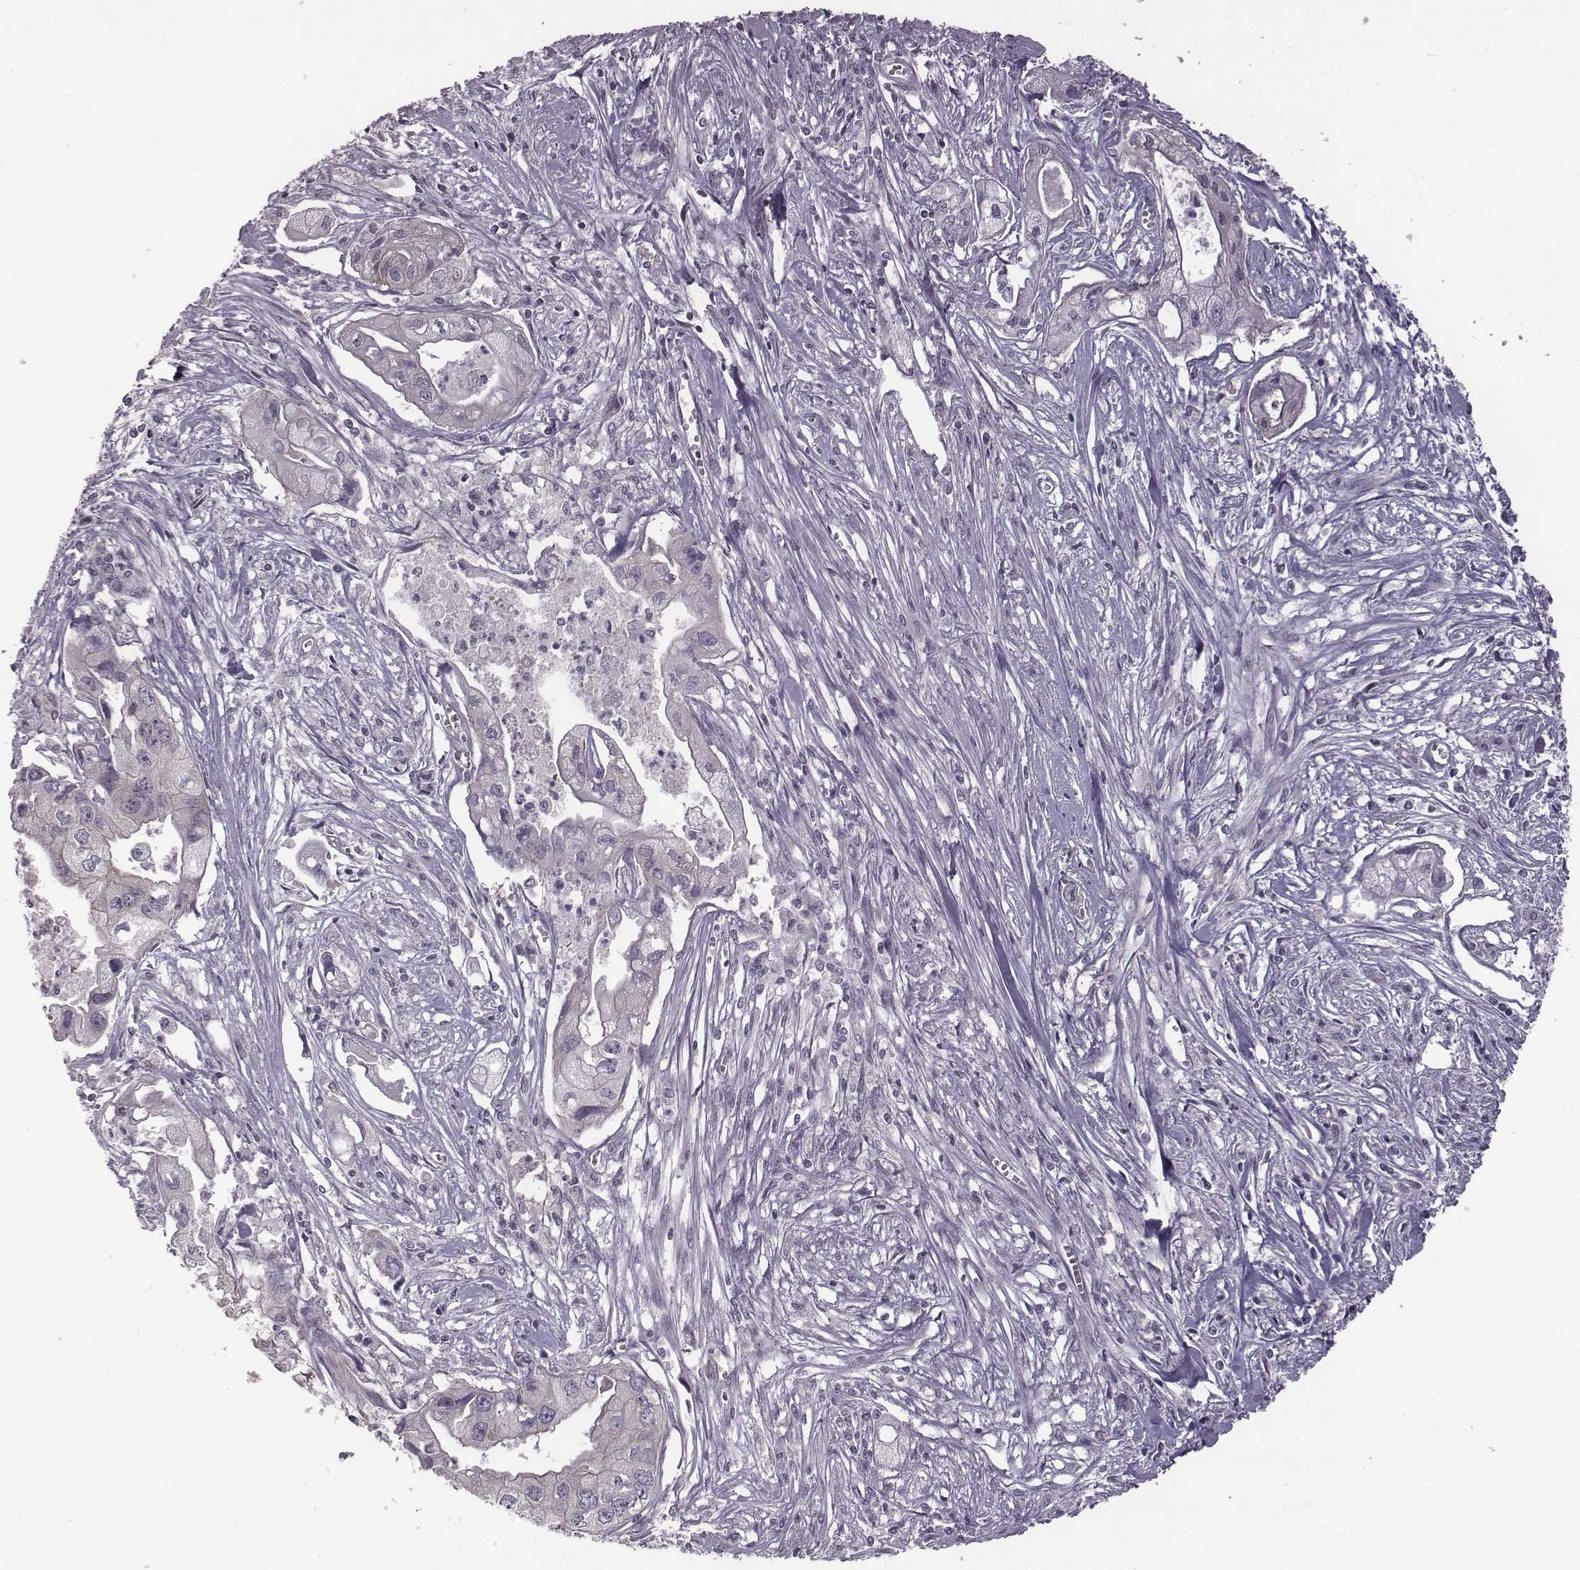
{"staining": {"intensity": "negative", "quantity": "none", "location": "none"}, "tissue": "pancreatic cancer", "cell_type": "Tumor cells", "image_type": "cancer", "snomed": [{"axis": "morphology", "description": "Adenocarcinoma, NOS"}, {"axis": "topography", "description": "Pancreas"}], "caption": "Immunohistochemical staining of adenocarcinoma (pancreatic) demonstrates no significant staining in tumor cells.", "gene": "BICDL1", "patient": {"sex": "male", "age": 70}}